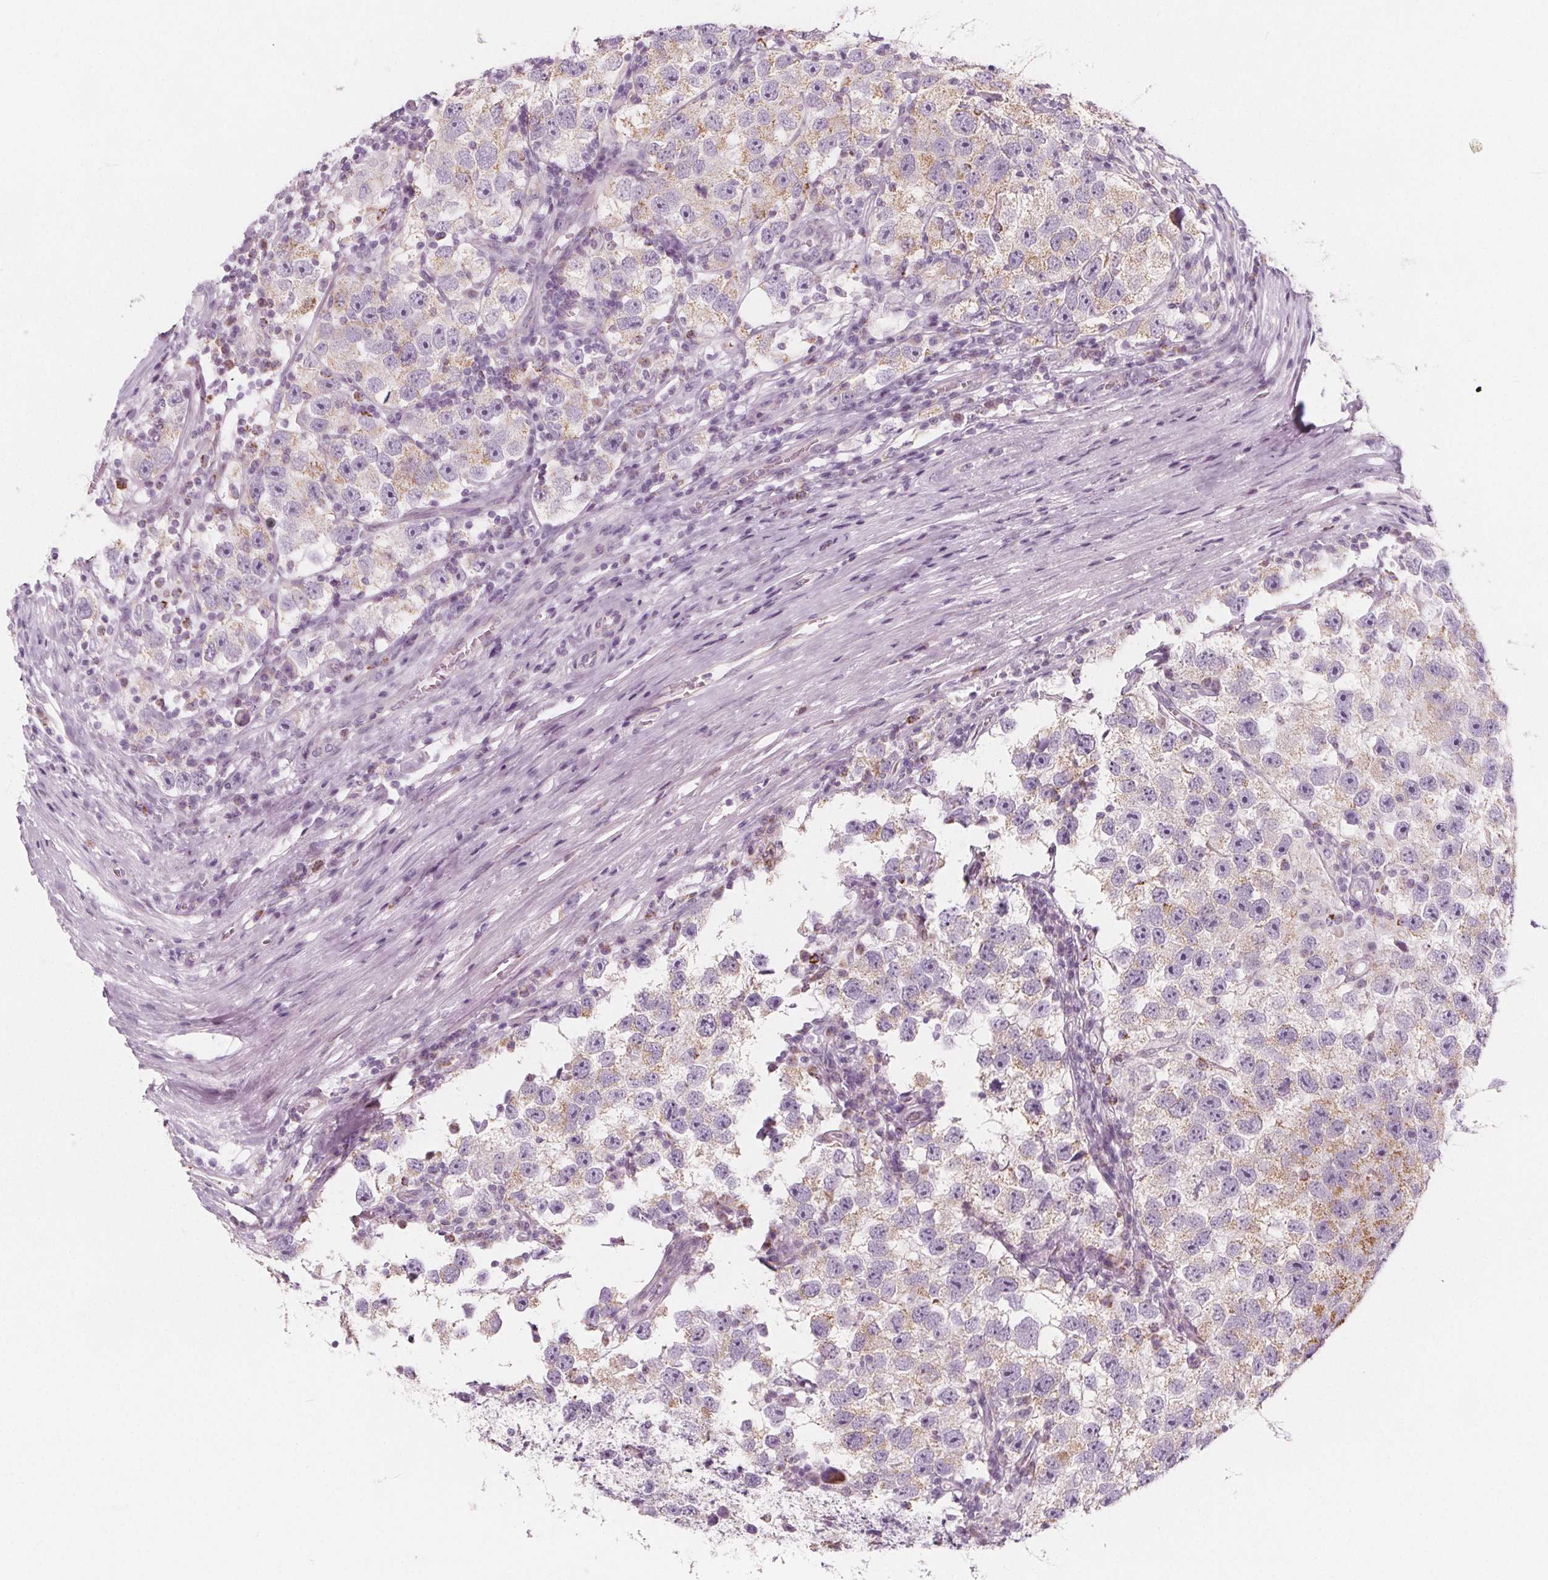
{"staining": {"intensity": "weak", "quantity": "25%-75%", "location": "cytoplasmic/membranous"}, "tissue": "testis cancer", "cell_type": "Tumor cells", "image_type": "cancer", "snomed": [{"axis": "morphology", "description": "Seminoma, NOS"}, {"axis": "topography", "description": "Testis"}], "caption": "A photomicrograph showing weak cytoplasmic/membranous positivity in about 25%-75% of tumor cells in seminoma (testis), as visualized by brown immunohistochemical staining.", "gene": "IL17C", "patient": {"sex": "male", "age": 26}}